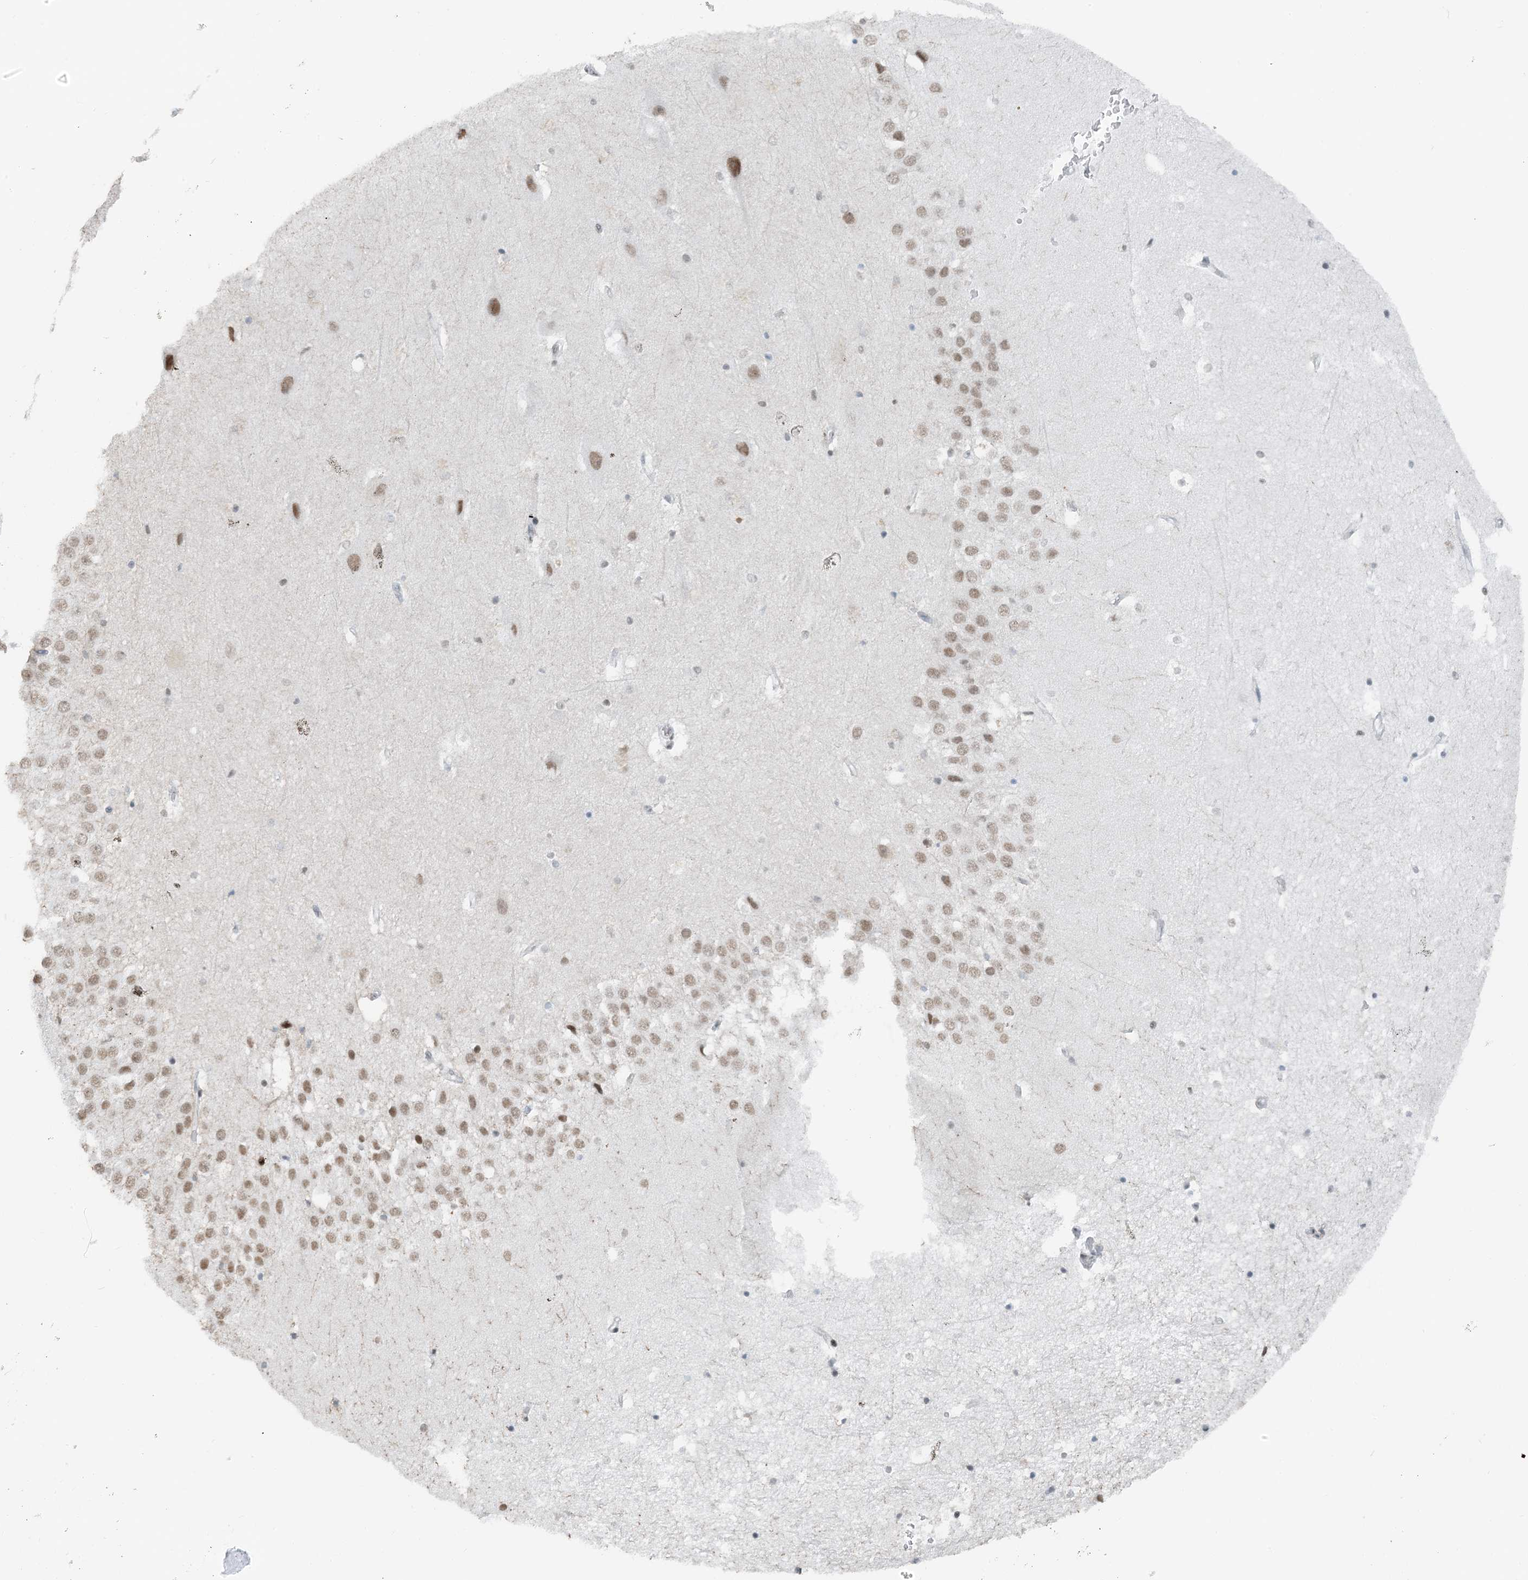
{"staining": {"intensity": "moderate", "quantity": "<25%", "location": "nuclear"}, "tissue": "hippocampus", "cell_type": "Glial cells", "image_type": "normal", "snomed": [{"axis": "morphology", "description": "Normal tissue, NOS"}, {"axis": "topography", "description": "Hippocampus"}], "caption": "Normal hippocampus reveals moderate nuclear expression in about <25% of glial cells.", "gene": "ZNF500", "patient": {"sex": "female", "age": 52}}